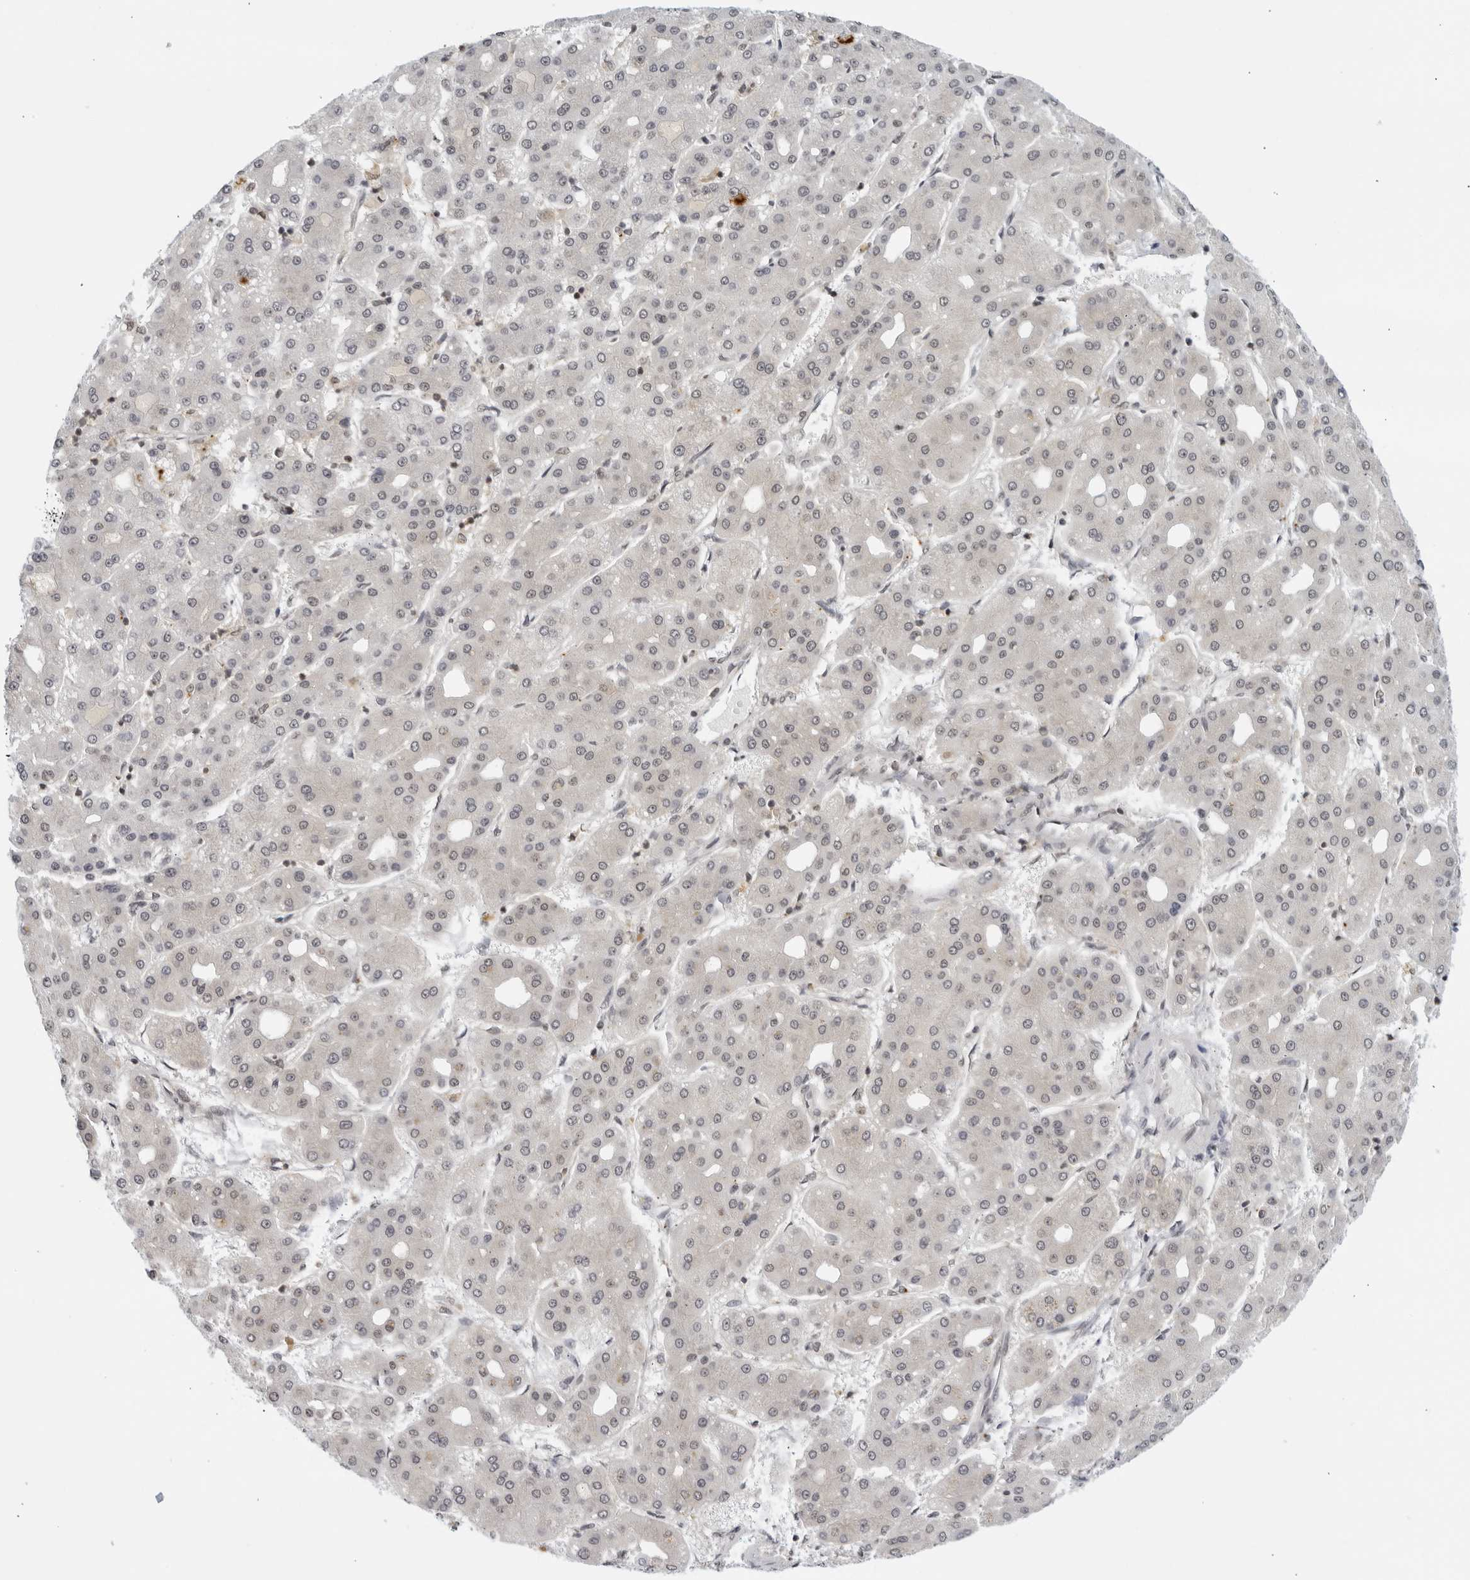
{"staining": {"intensity": "weak", "quantity": "<25%", "location": "nuclear"}, "tissue": "liver cancer", "cell_type": "Tumor cells", "image_type": "cancer", "snomed": [{"axis": "morphology", "description": "Carcinoma, Hepatocellular, NOS"}, {"axis": "topography", "description": "Liver"}], "caption": "High magnification brightfield microscopy of liver cancer (hepatocellular carcinoma) stained with DAB (3,3'-diaminobenzidine) (brown) and counterstained with hematoxylin (blue): tumor cells show no significant staining.", "gene": "CC2D1B", "patient": {"sex": "male", "age": 65}}